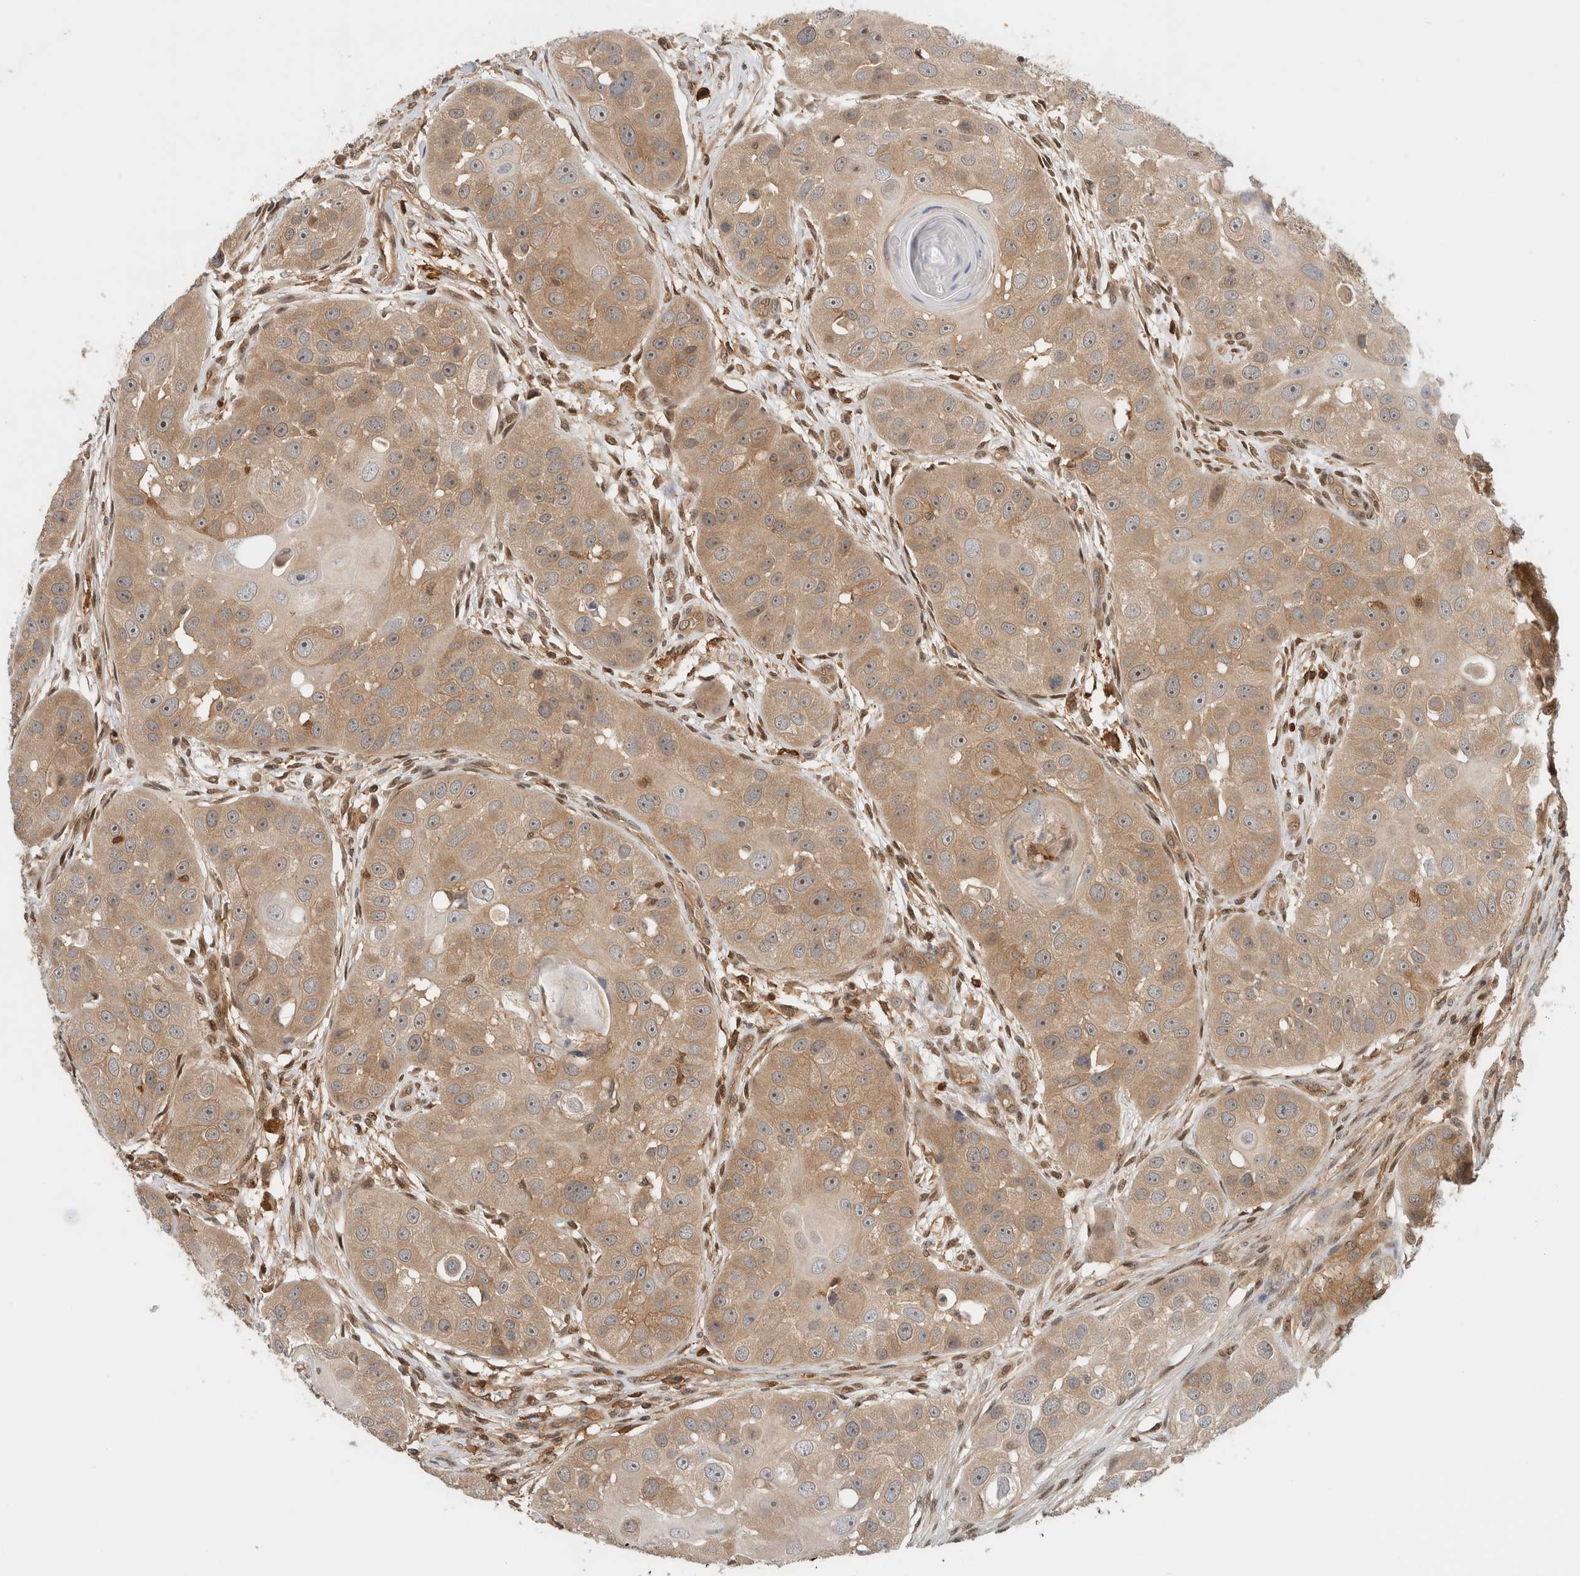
{"staining": {"intensity": "weak", "quantity": ">75%", "location": "cytoplasmic/membranous"}, "tissue": "head and neck cancer", "cell_type": "Tumor cells", "image_type": "cancer", "snomed": [{"axis": "morphology", "description": "Normal tissue, NOS"}, {"axis": "morphology", "description": "Squamous cell carcinoma, NOS"}, {"axis": "topography", "description": "Skeletal muscle"}, {"axis": "topography", "description": "Head-Neck"}], "caption": "Human squamous cell carcinoma (head and neck) stained with a brown dye displays weak cytoplasmic/membranous positive staining in approximately >75% of tumor cells.", "gene": "PFDN4", "patient": {"sex": "male", "age": 51}}